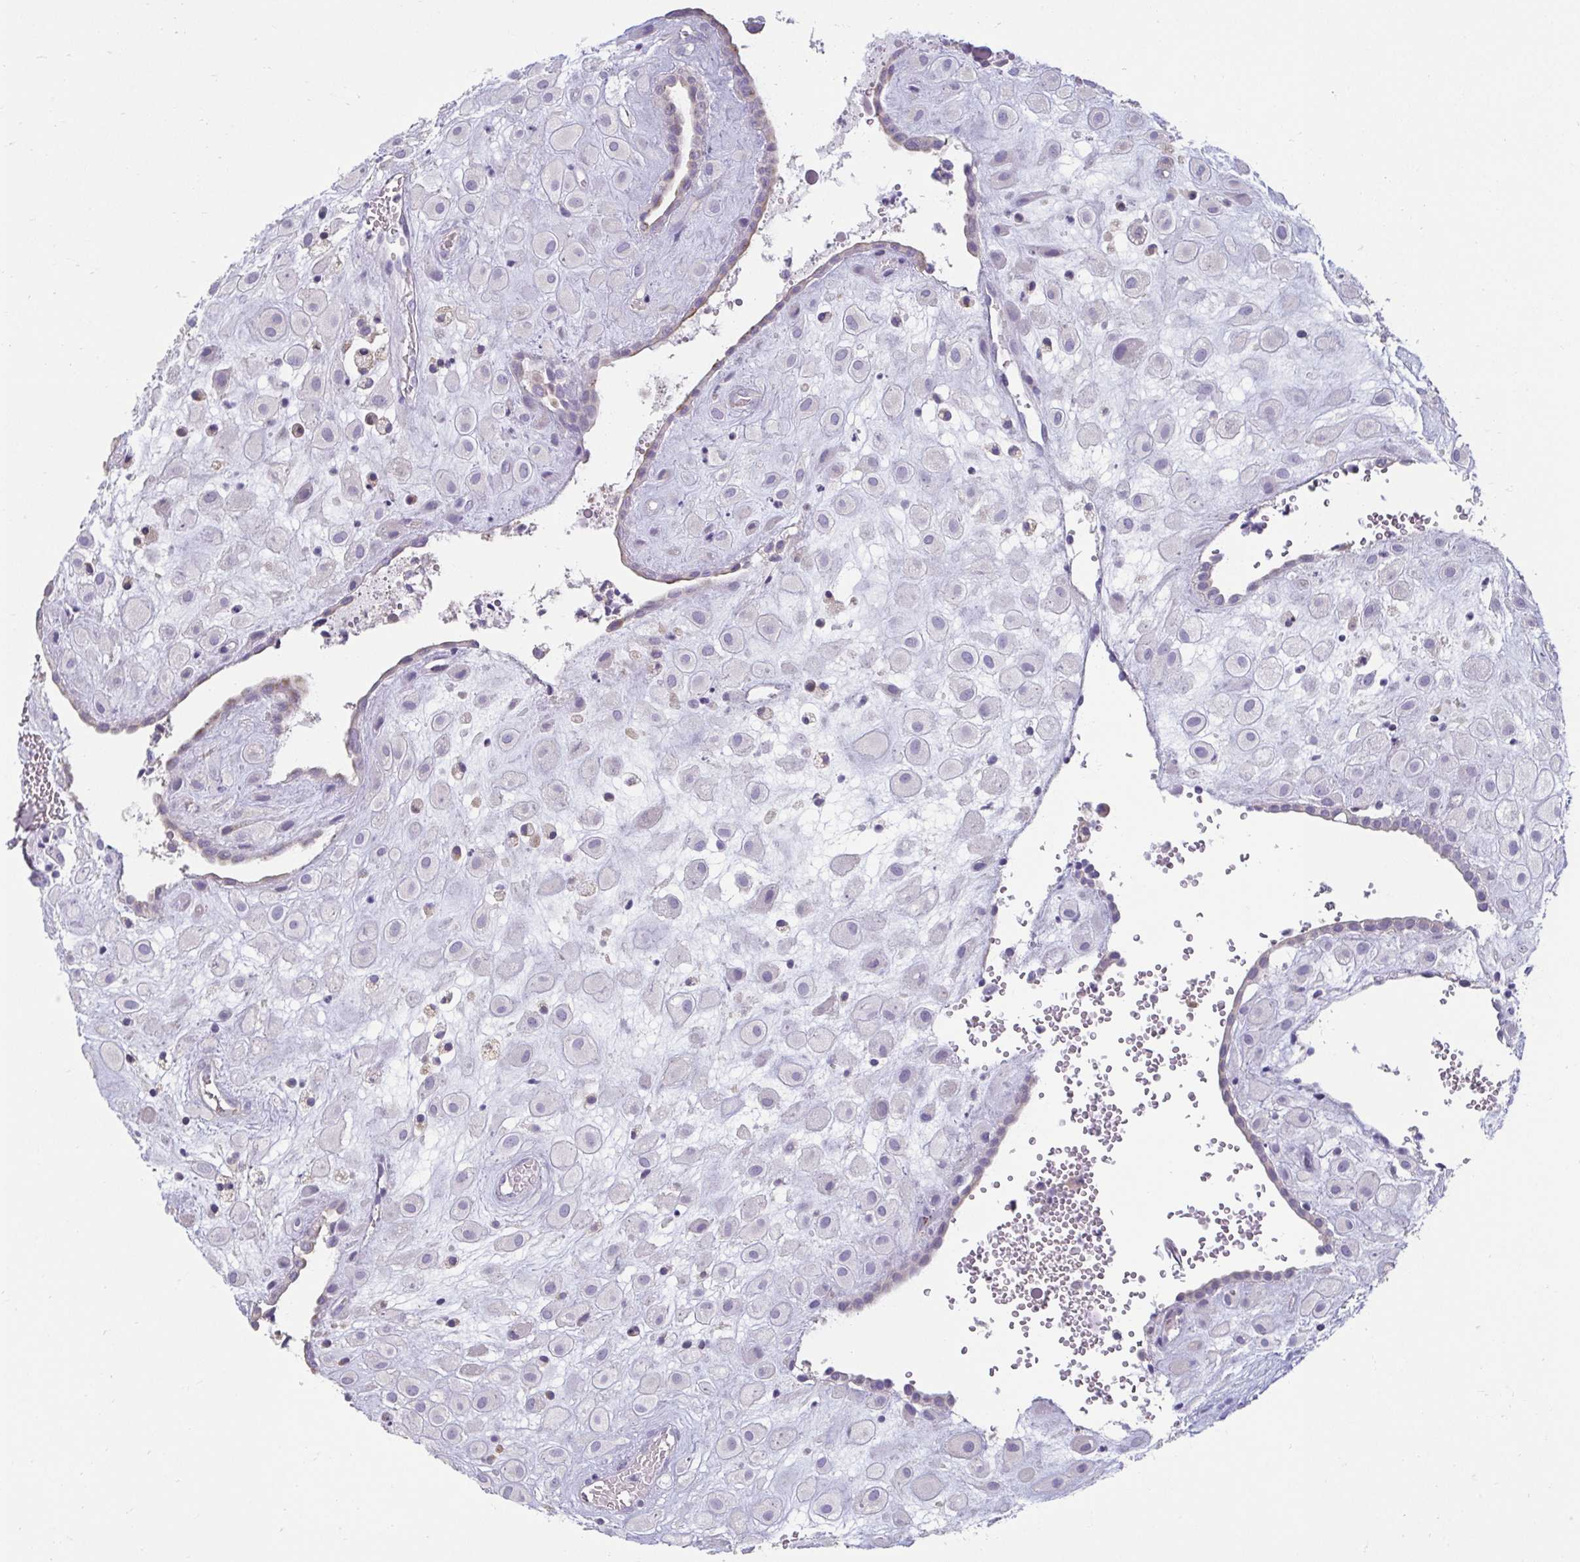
{"staining": {"intensity": "negative", "quantity": "none", "location": "none"}, "tissue": "placenta", "cell_type": "Decidual cells", "image_type": "normal", "snomed": [{"axis": "morphology", "description": "Normal tissue, NOS"}, {"axis": "topography", "description": "Placenta"}], "caption": "Decidual cells show no significant protein positivity in unremarkable placenta. (DAB immunohistochemistry, high magnification).", "gene": "PDE2A", "patient": {"sex": "female", "age": 24}}